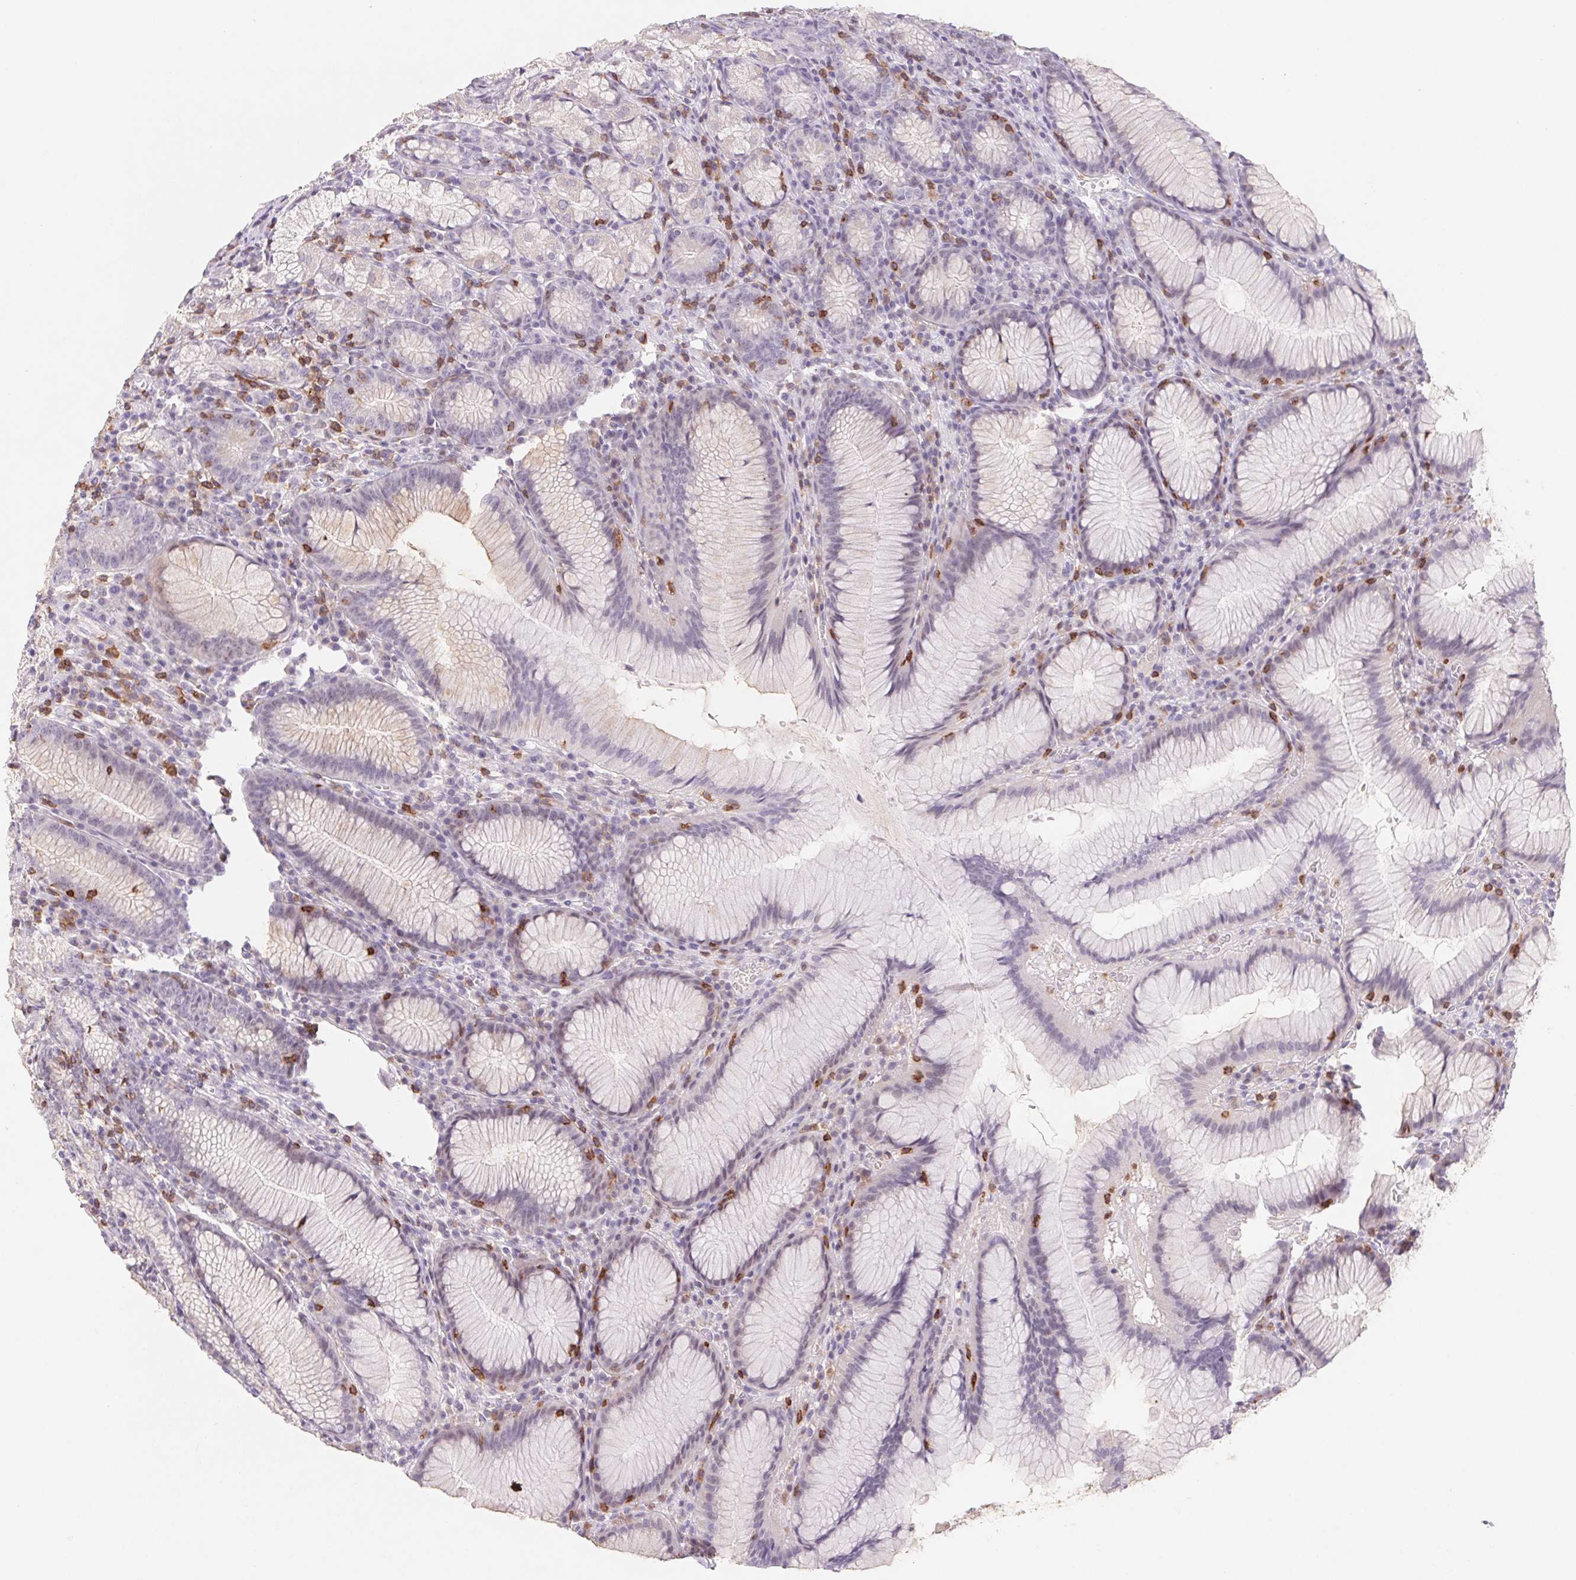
{"staining": {"intensity": "negative", "quantity": "none", "location": "none"}, "tissue": "stomach", "cell_type": "Glandular cells", "image_type": "normal", "snomed": [{"axis": "morphology", "description": "Normal tissue, NOS"}, {"axis": "topography", "description": "Stomach"}], "caption": "Immunohistochemistry photomicrograph of unremarkable stomach: stomach stained with DAB demonstrates no significant protein positivity in glandular cells.", "gene": "KIF26A", "patient": {"sex": "male", "age": 55}}